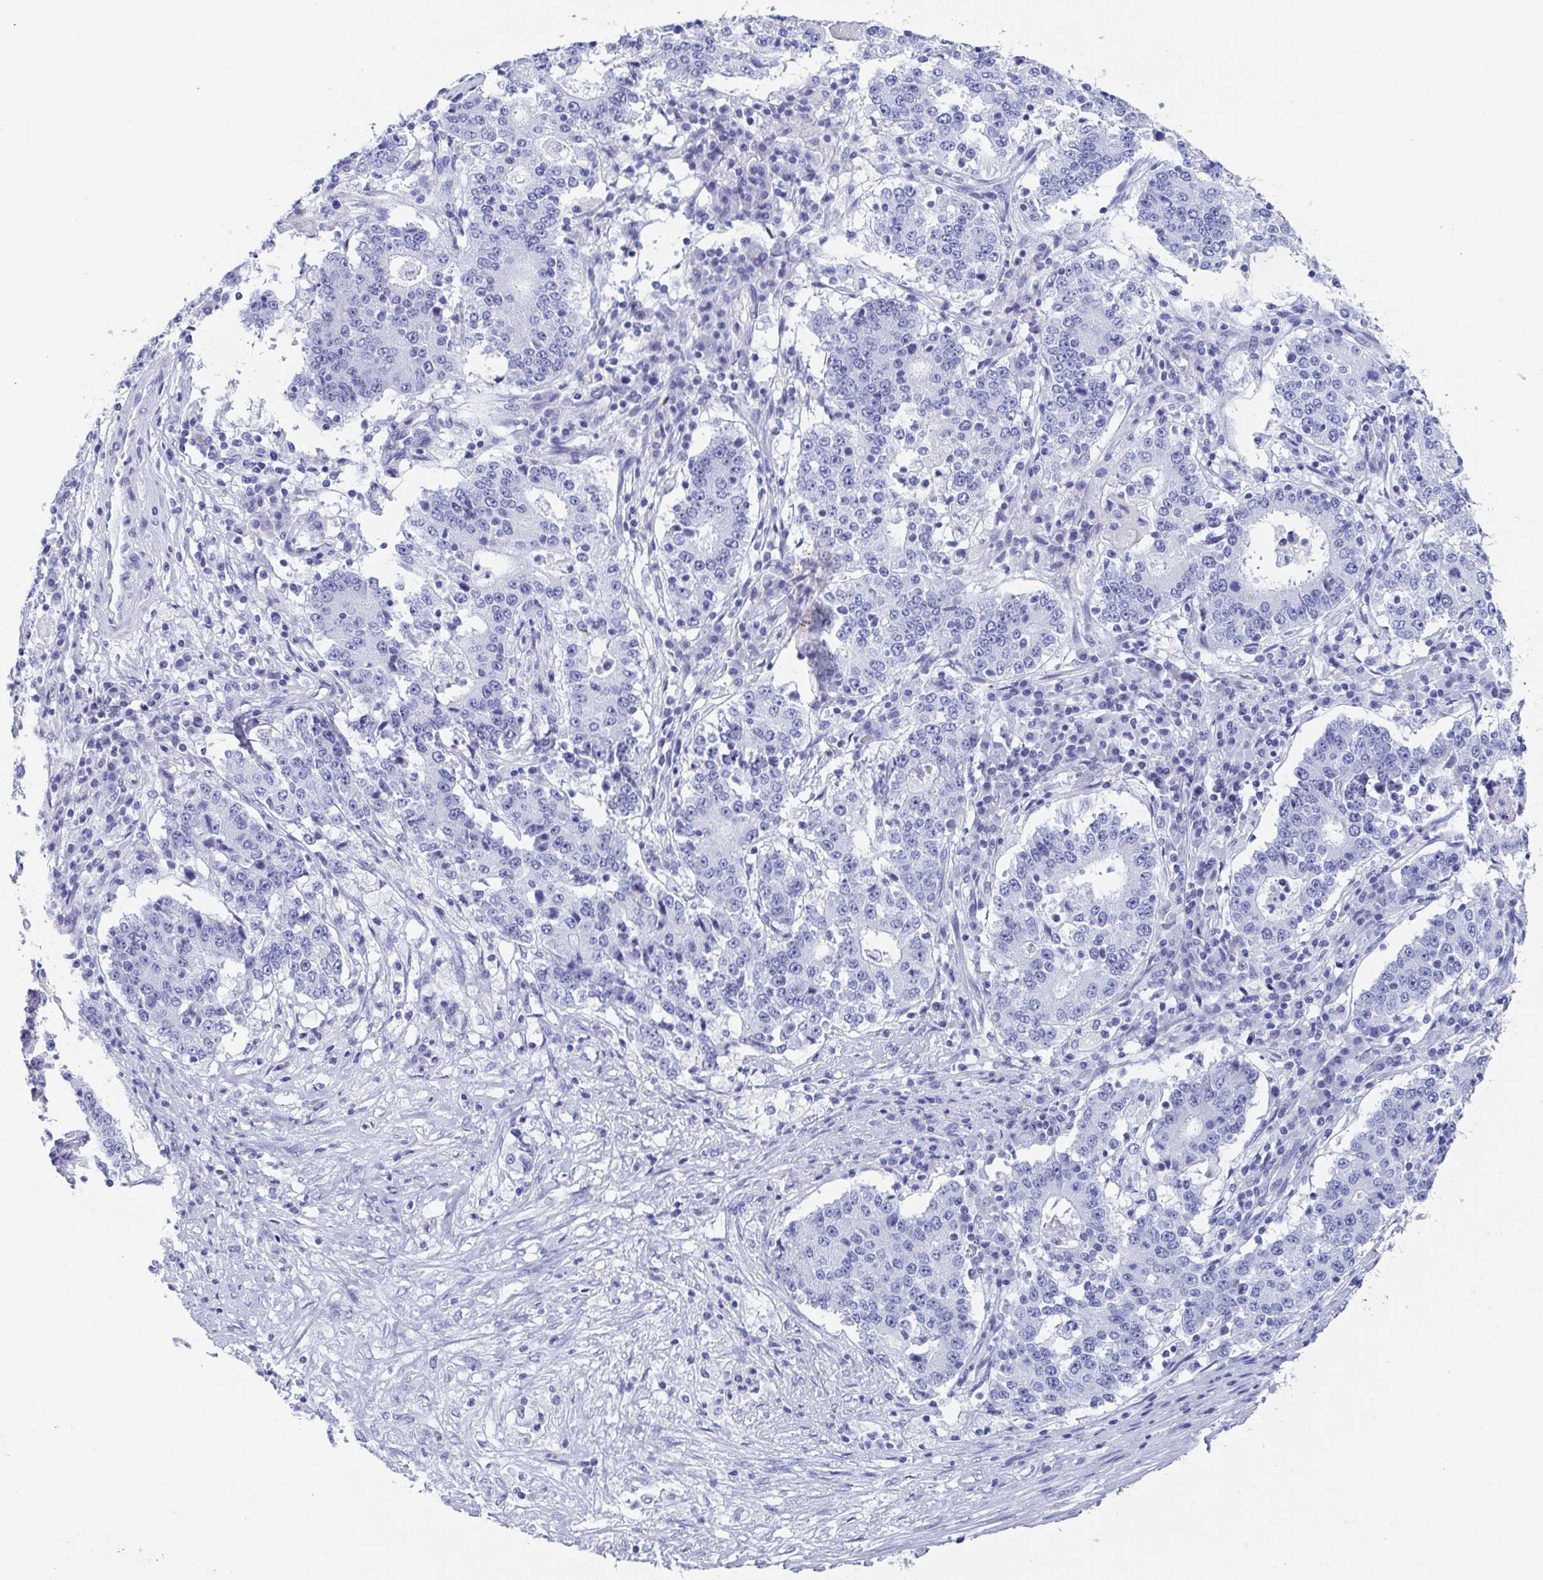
{"staining": {"intensity": "negative", "quantity": "none", "location": "none"}, "tissue": "stomach cancer", "cell_type": "Tumor cells", "image_type": "cancer", "snomed": [{"axis": "morphology", "description": "Adenocarcinoma, NOS"}, {"axis": "topography", "description": "Stomach"}], "caption": "Immunohistochemistry (IHC) micrograph of neoplastic tissue: human stomach cancer stained with DAB (3,3'-diaminobenzidine) reveals no significant protein expression in tumor cells. Nuclei are stained in blue.", "gene": "ZPBP", "patient": {"sex": "male", "age": 59}}